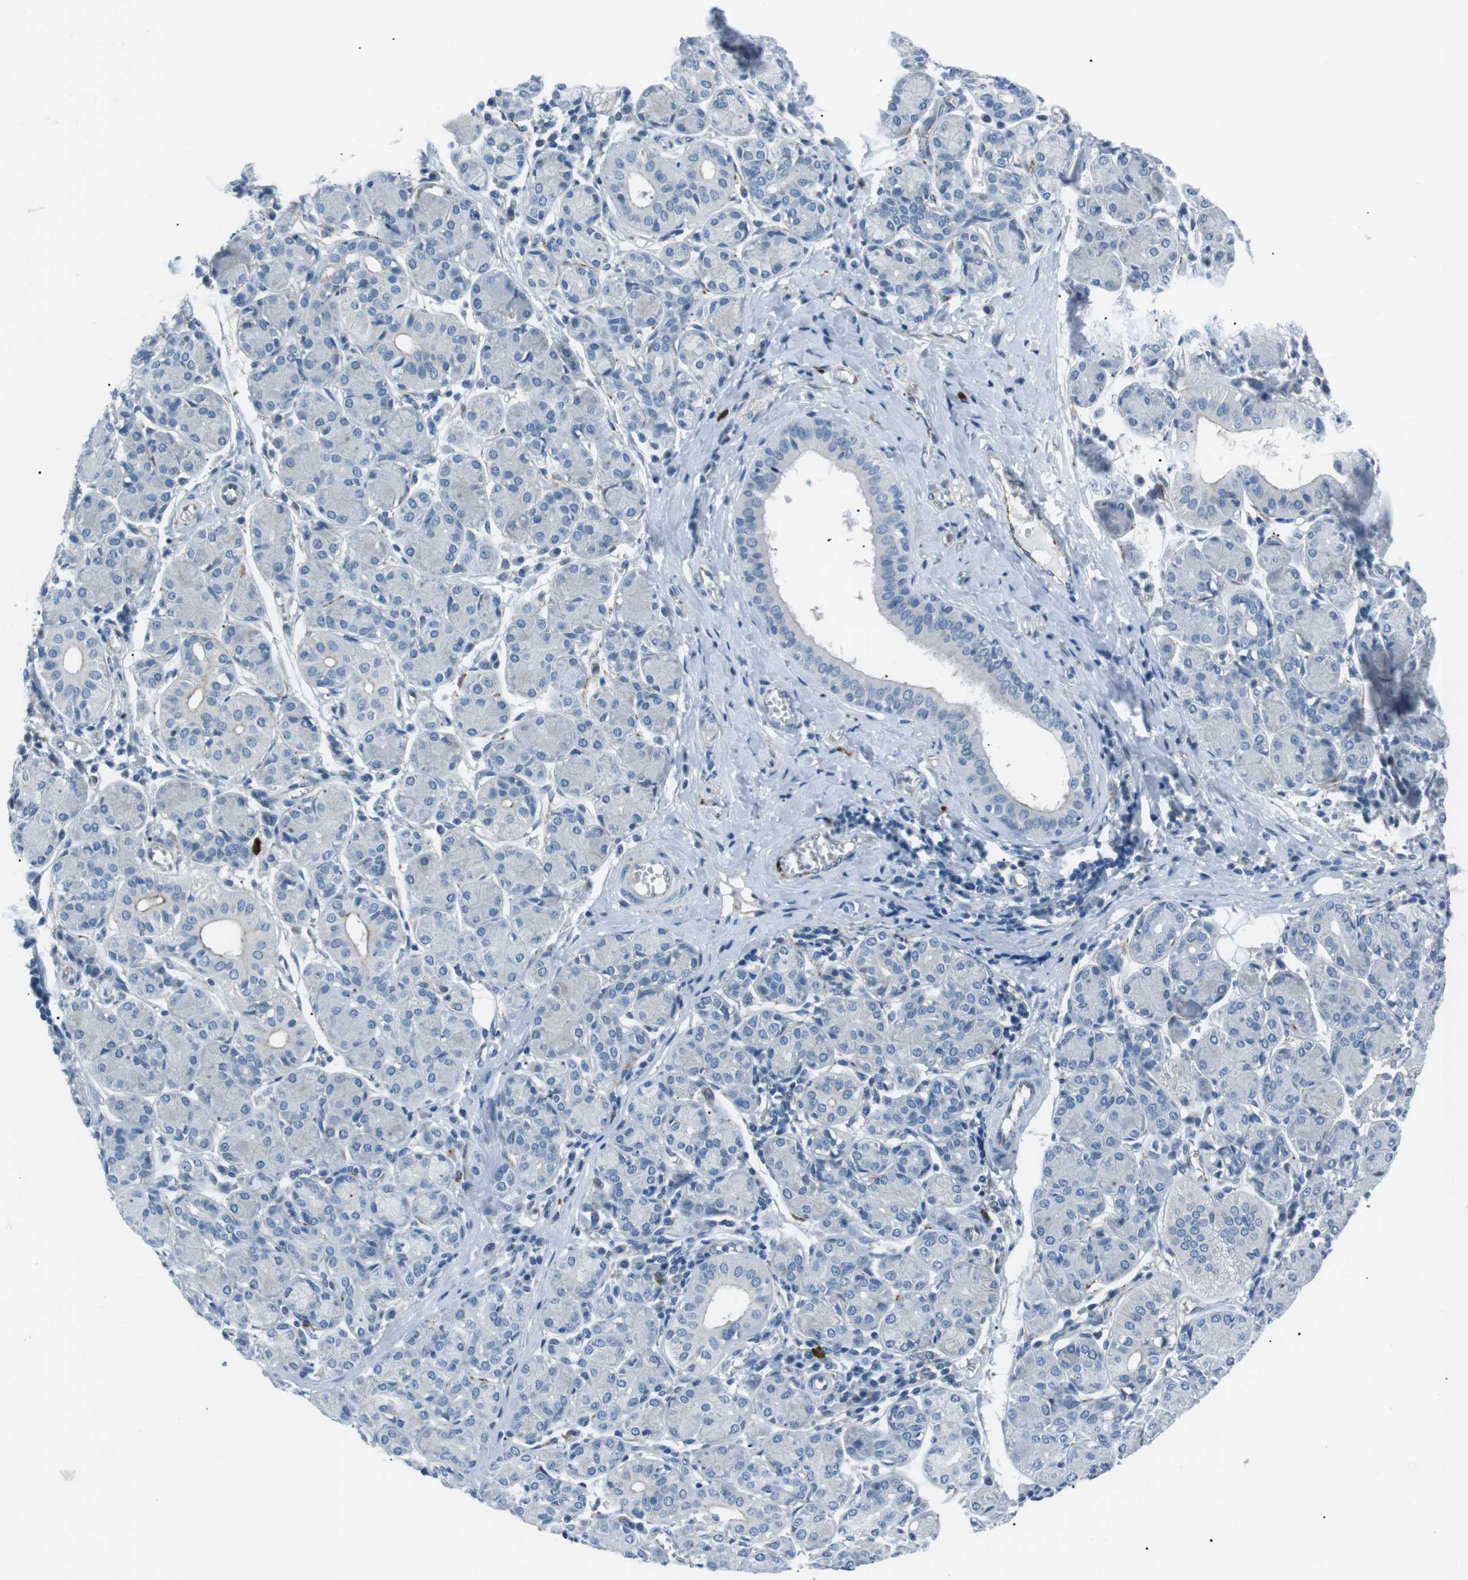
{"staining": {"intensity": "negative", "quantity": "none", "location": "none"}, "tissue": "salivary gland", "cell_type": "Glandular cells", "image_type": "normal", "snomed": [{"axis": "morphology", "description": "Normal tissue, NOS"}, {"axis": "morphology", "description": "Inflammation, NOS"}, {"axis": "topography", "description": "Lymph node"}, {"axis": "topography", "description": "Salivary gland"}], "caption": "Salivary gland stained for a protein using immunohistochemistry demonstrates no positivity glandular cells.", "gene": "CSF2RA", "patient": {"sex": "male", "age": 3}}